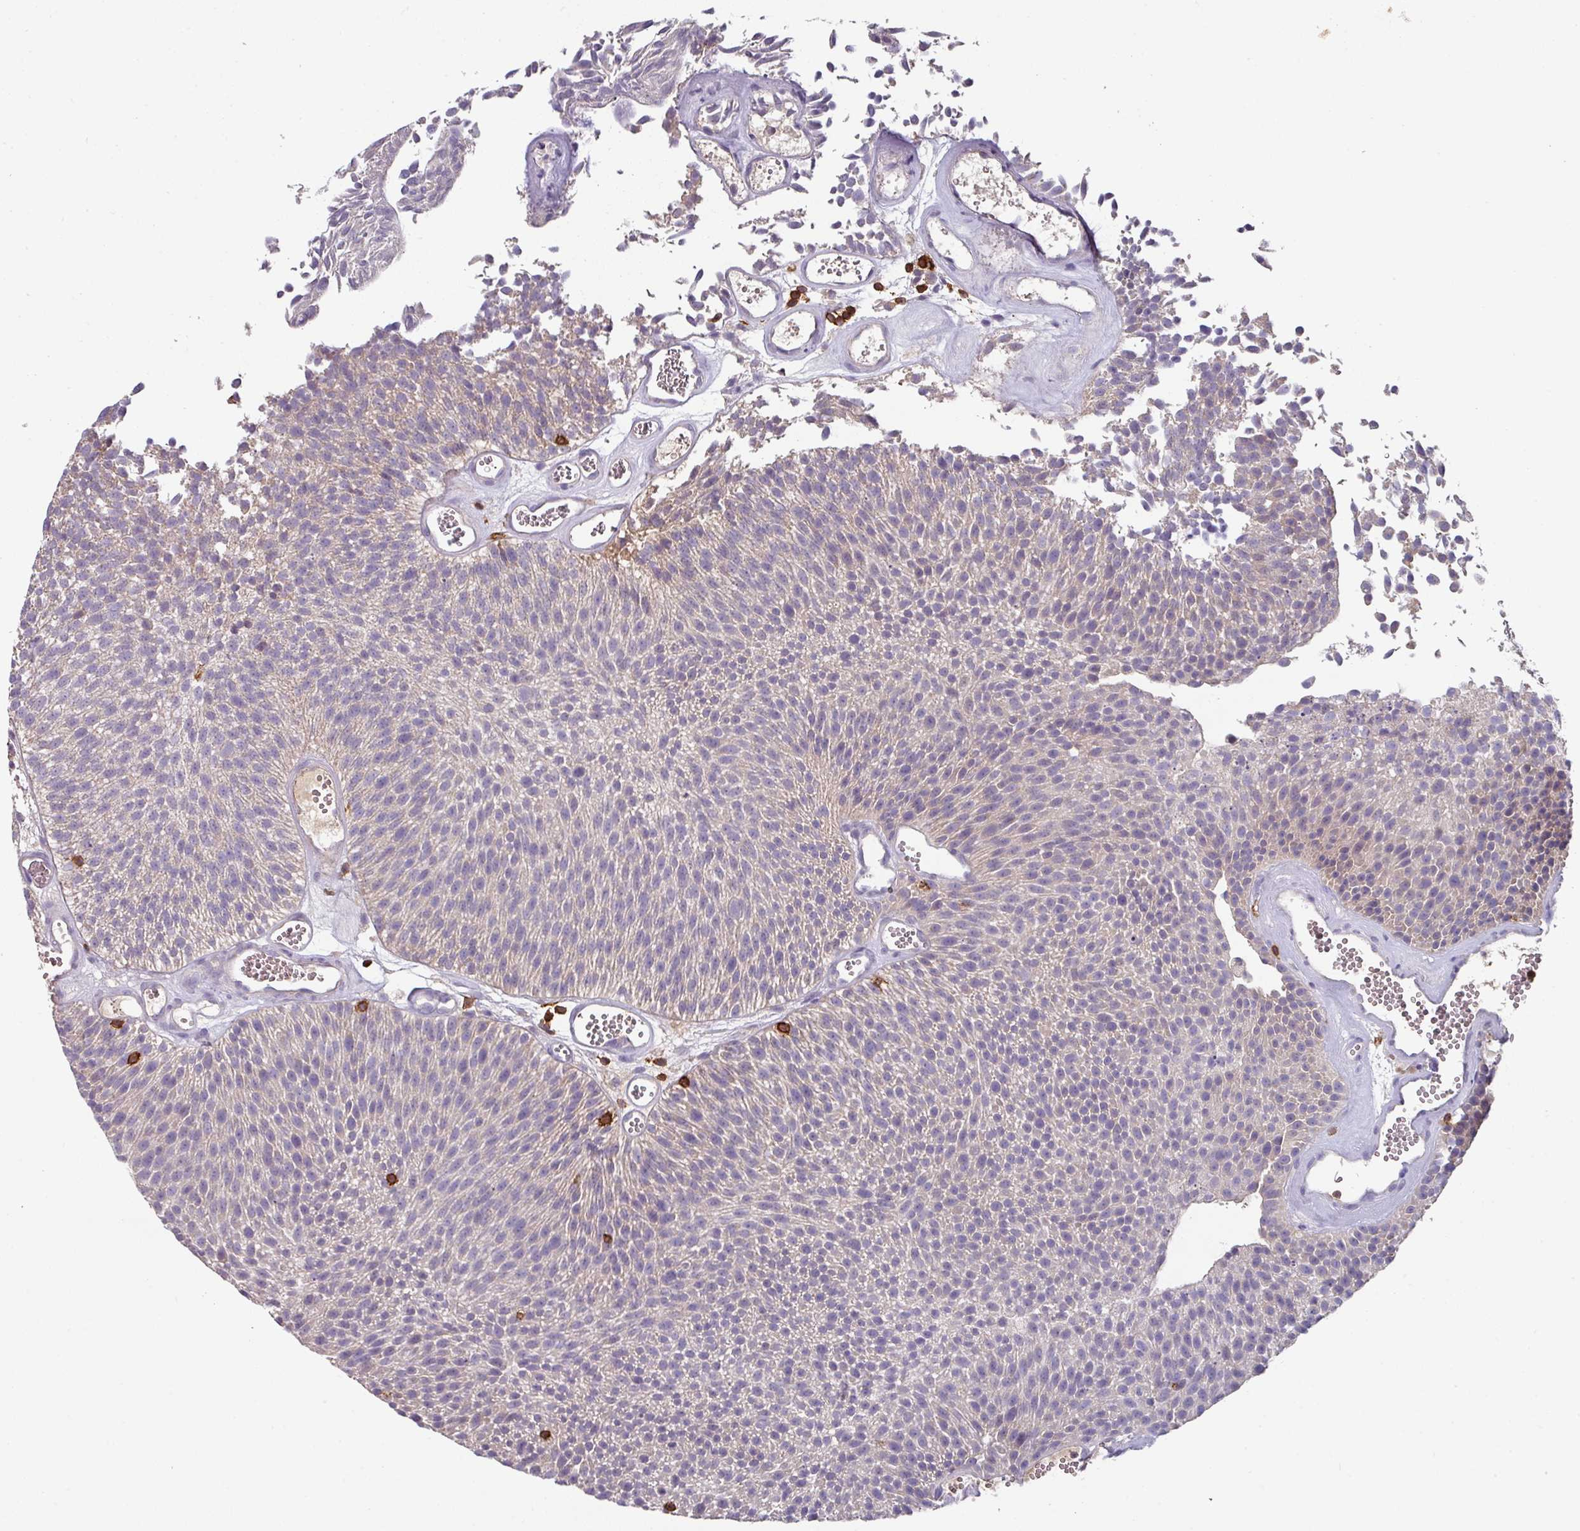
{"staining": {"intensity": "negative", "quantity": "none", "location": "none"}, "tissue": "urothelial cancer", "cell_type": "Tumor cells", "image_type": "cancer", "snomed": [{"axis": "morphology", "description": "Urothelial carcinoma, Low grade"}, {"axis": "topography", "description": "Urinary bladder"}], "caption": "This histopathology image is of urothelial cancer stained with immunohistochemistry (IHC) to label a protein in brown with the nuclei are counter-stained blue. There is no positivity in tumor cells.", "gene": "CD3G", "patient": {"sex": "female", "age": 79}}